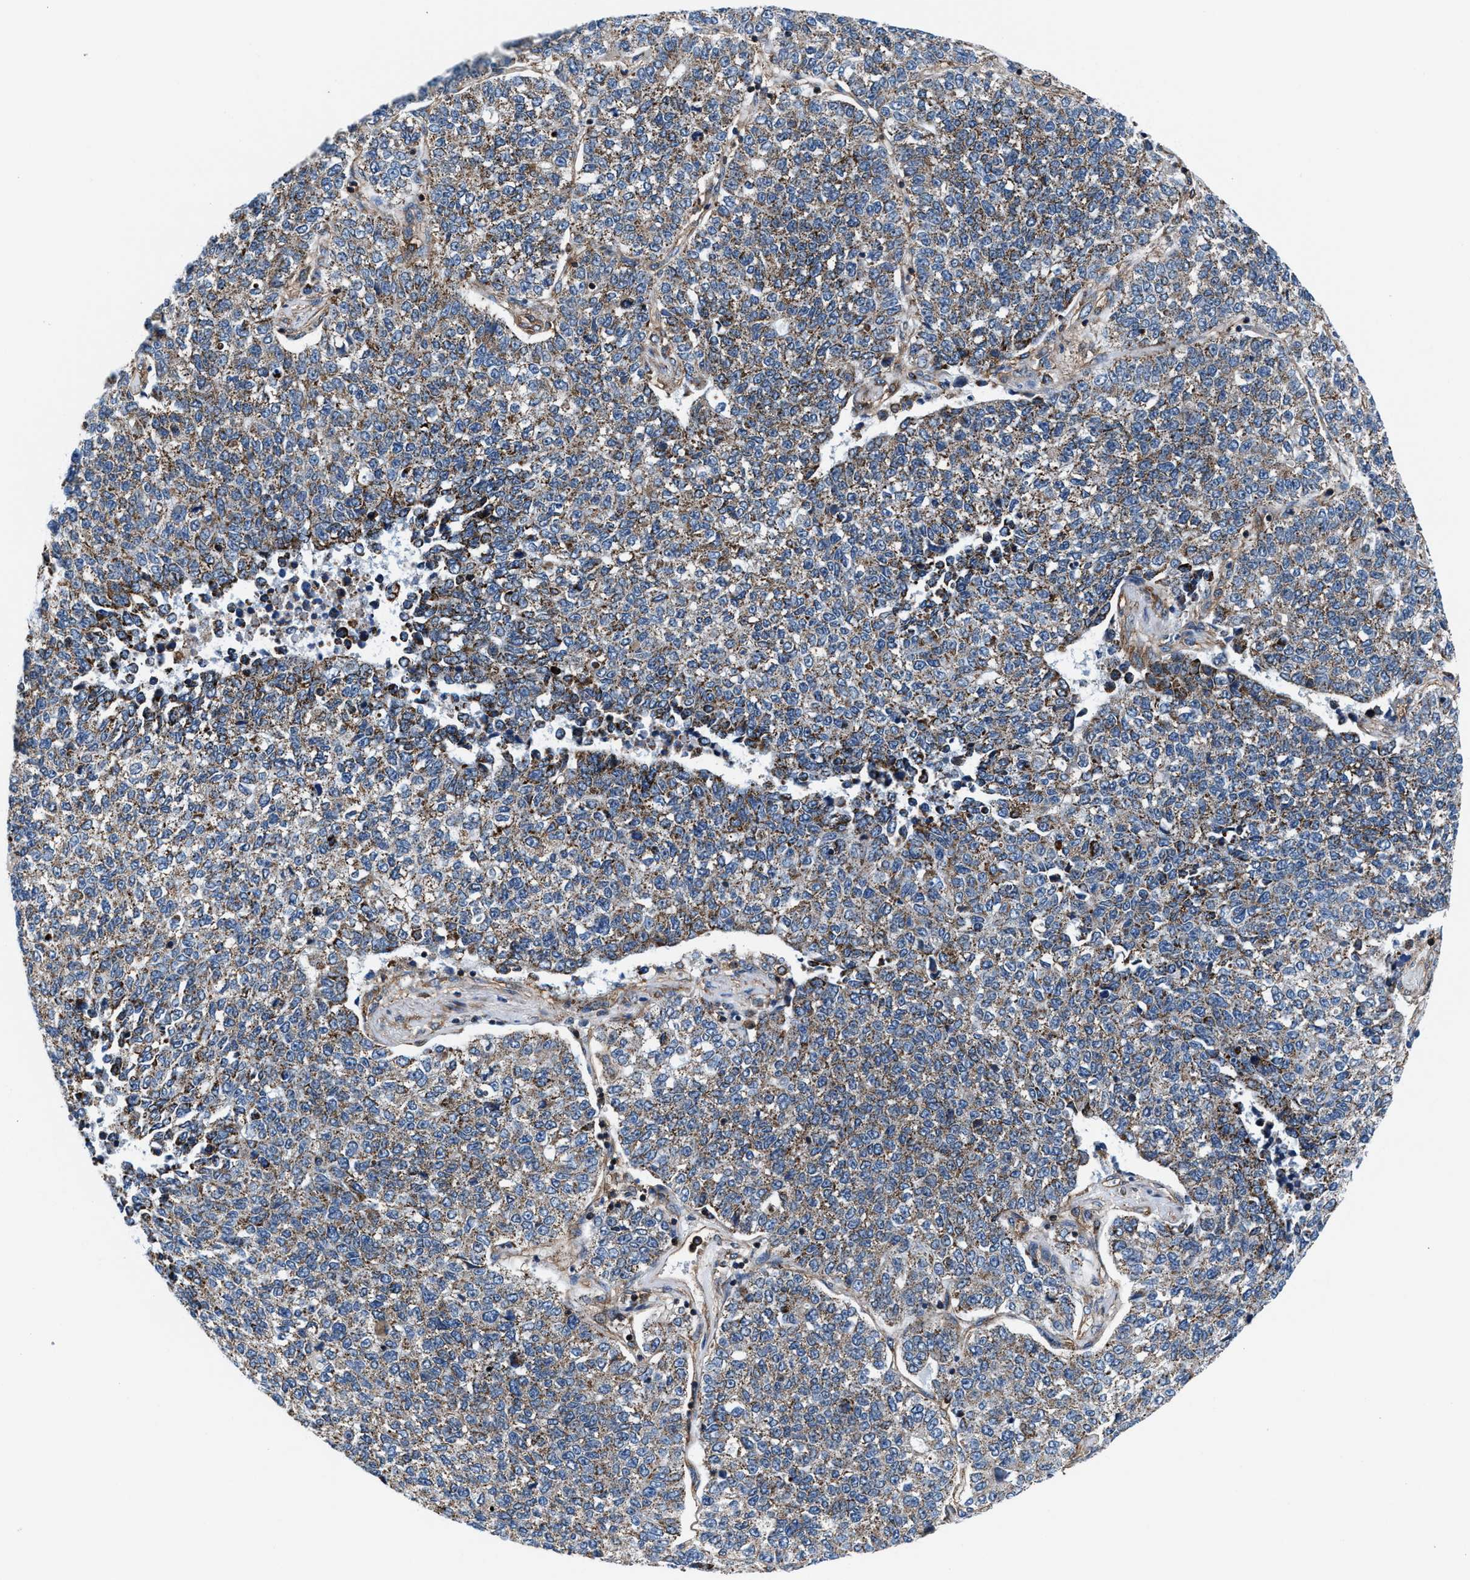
{"staining": {"intensity": "moderate", "quantity": ">75%", "location": "cytoplasmic/membranous"}, "tissue": "lung cancer", "cell_type": "Tumor cells", "image_type": "cancer", "snomed": [{"axis": "morphology", "description": "Adenocarcinoma, NOS"}, {"axis": "topography", "description": "Lung"}], "caption": "DAB (3,3'-diaminobenzidine) immunohistochemical staining of lung adenocarcinoma displays moderate cytoplasmic/membranous protein expression in approximately >75% of tumor cells.", "gene": "NKTR", "patient": {"sex": "male", "age": 49}}